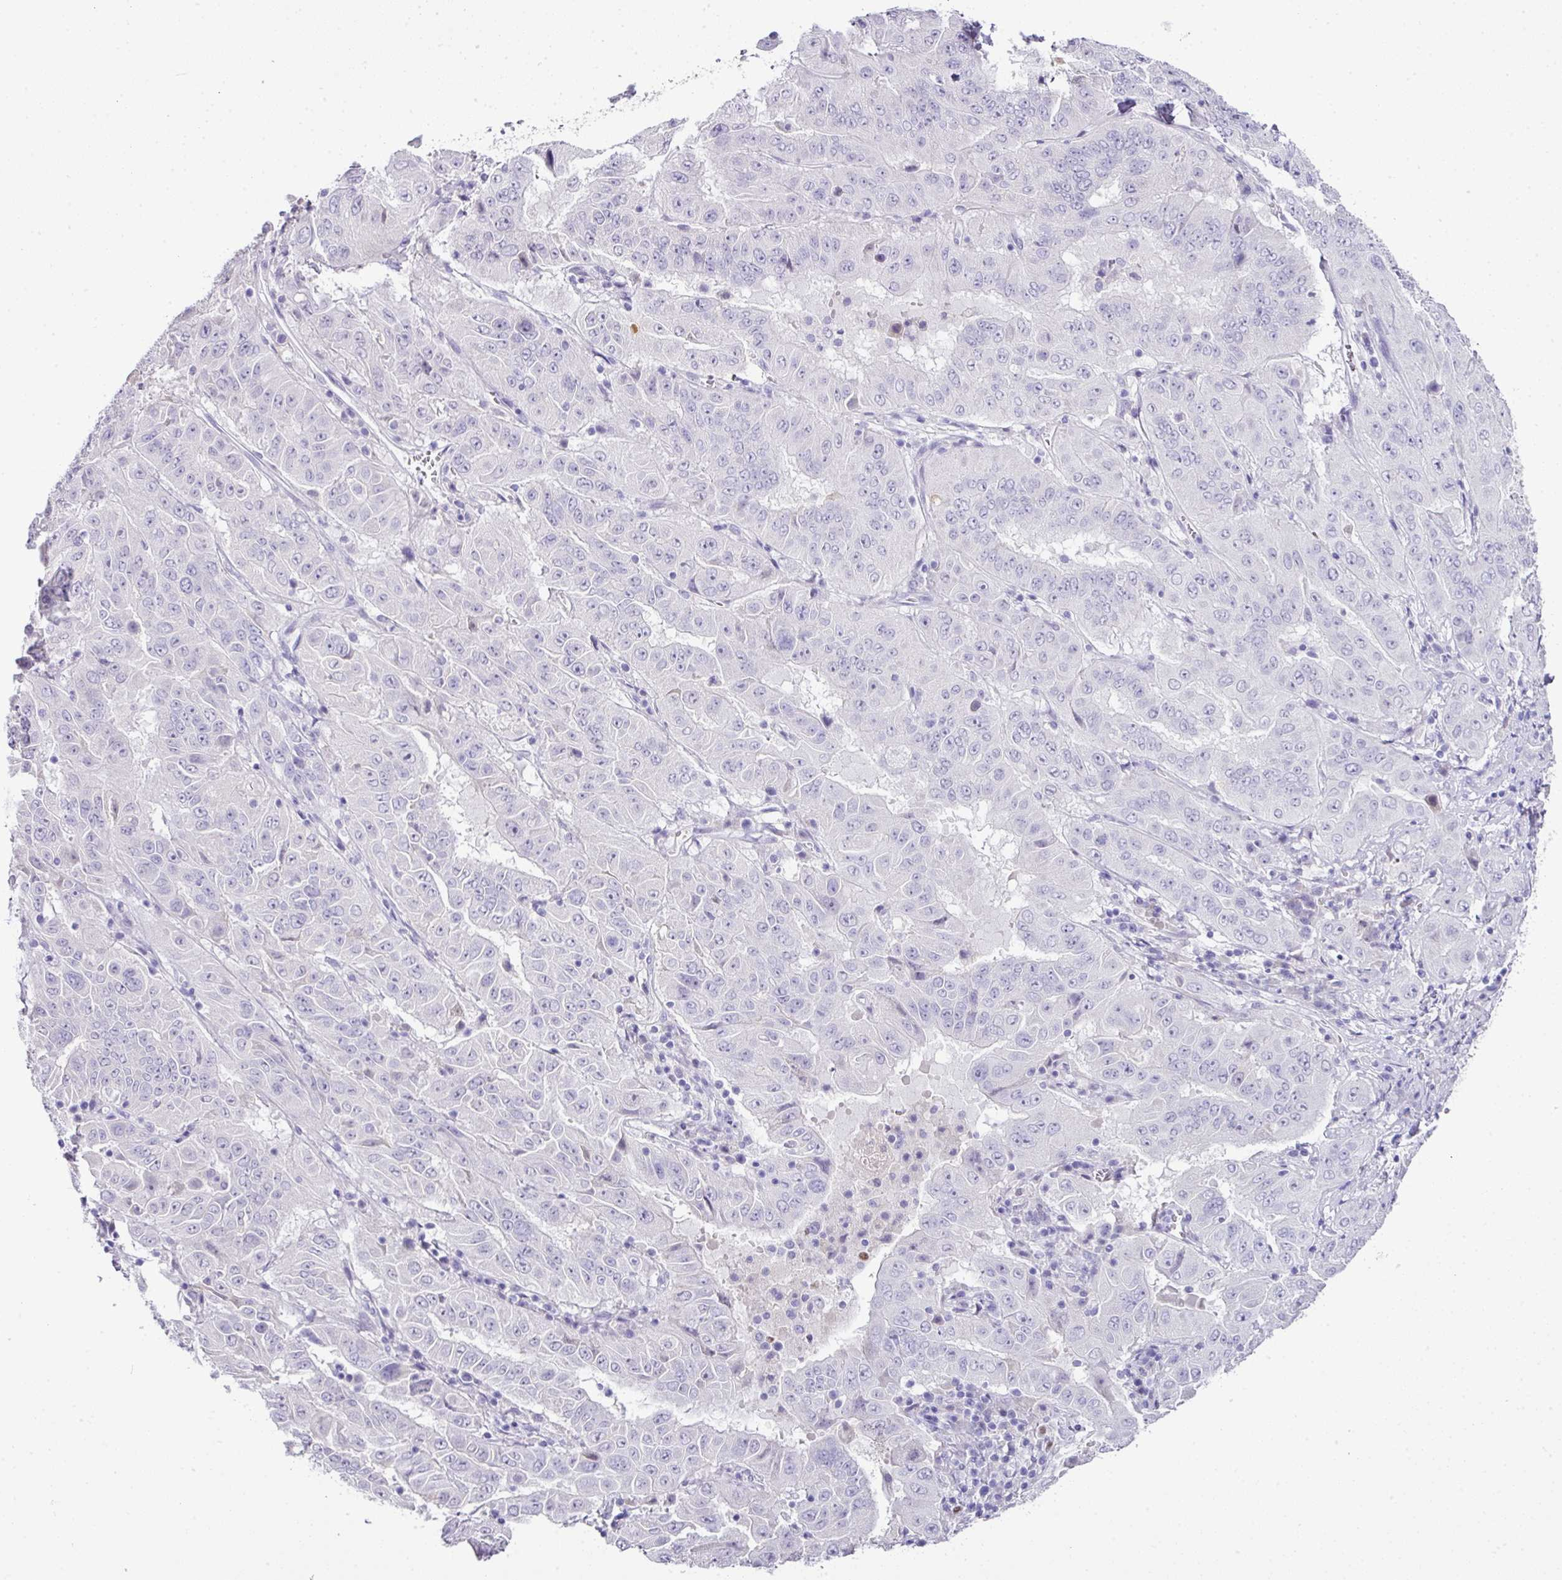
{"staining": {"intensity": "negative", "quantity": "none", "location": "none"}, "tissue": "pancreatic cancer", "cell_type": "Tumor cells", "image_type": "cancer", "snomed": [{"axis": "morphology", "description": "Adenocarcinoma, NOS"}, {"axis": "topography", "description": "Pancreas"}], "caption": "High power microscopy photomicrograph of an IHC histopathology image of adenocarcinoma (pancreatic), revealing no significant expression in tumor cells.", "gene": "BCL11A", "patient": {"sex": "male", "age": 63}}